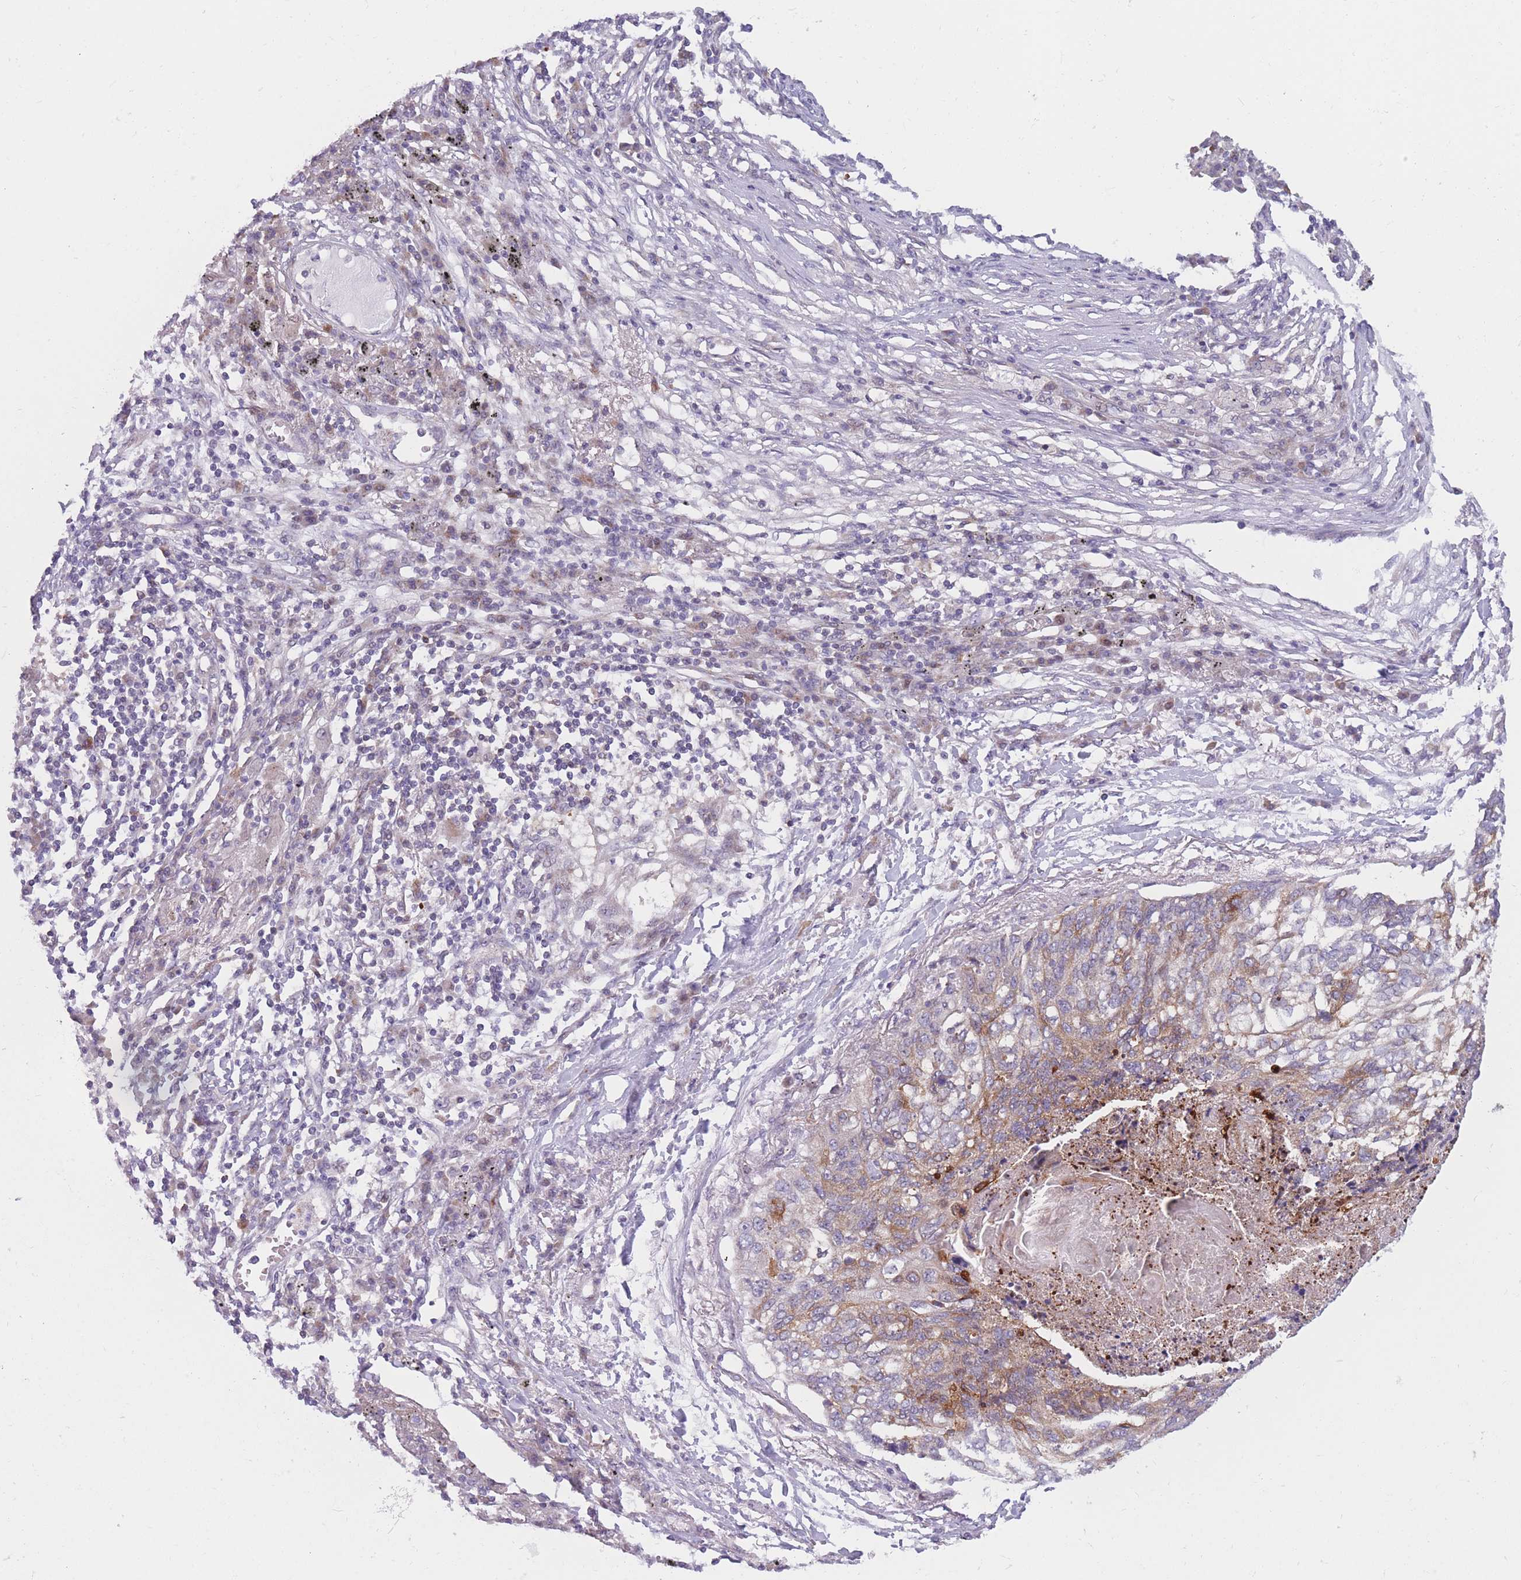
{"staining": {"intensity": "strong", "quantity": "<25%", "location": "cytoplasmic/membranous"}, "tissue": "lung cancer", "cell_type": "Tumor cells", "image_type": "cancer", "snomed": [{"axis": "morphology", "description": "Squamous cell carcinoma, NOS"}, {"axis": "topography", "description": "Lung"}], "caption": "Protein staining of lung cancer (squamous cell carcinoma) tissue shows strong cytoplasmic/membranous expression in approximately <25% of tumor cells. (DAB (3,3'-diaminobenzidine) = brown stain, brightfield microscopy at high magnification).", "gene": "PDE4A", "patient": {"sex": "female", "age": 63}}